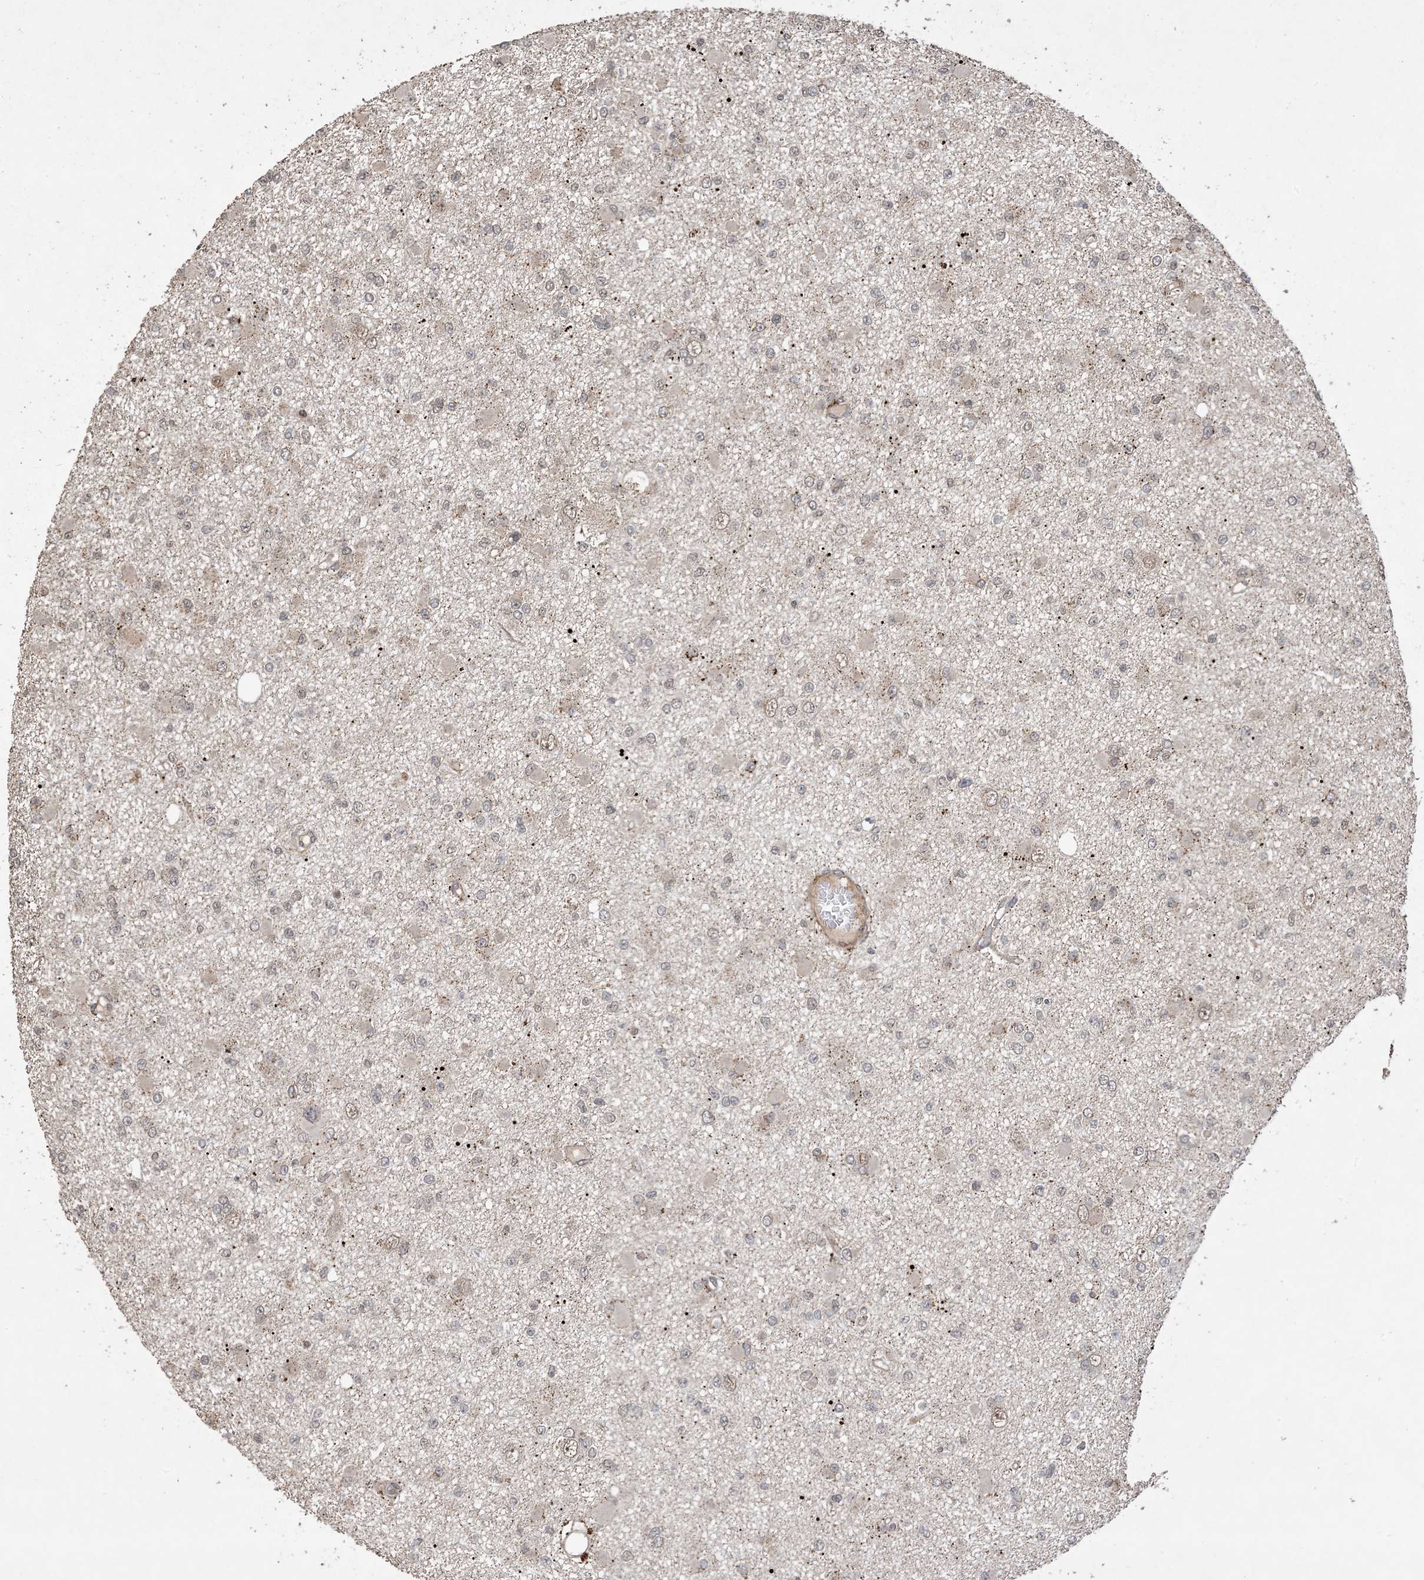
{"staining": {"intensity": "weak", "quantity": "25%-75%", "location": "nuclear"}, "tissue": "glioma", "cell_type": "Tumor cells", "image_type": "cancer", "snomed": [{"axis": "morphology", "description": "Glioma, malignant, Low grade"}, {"axis": "topography", "description": "Brain"}], "caption": "Tumor cells demonstrate low levels of weak nuclear staining in approximately 25%-75% of cells in human low-grade glioma (malignant).", "gene": "ZNF511", "patient": {"sex": "female", "age": 22}}